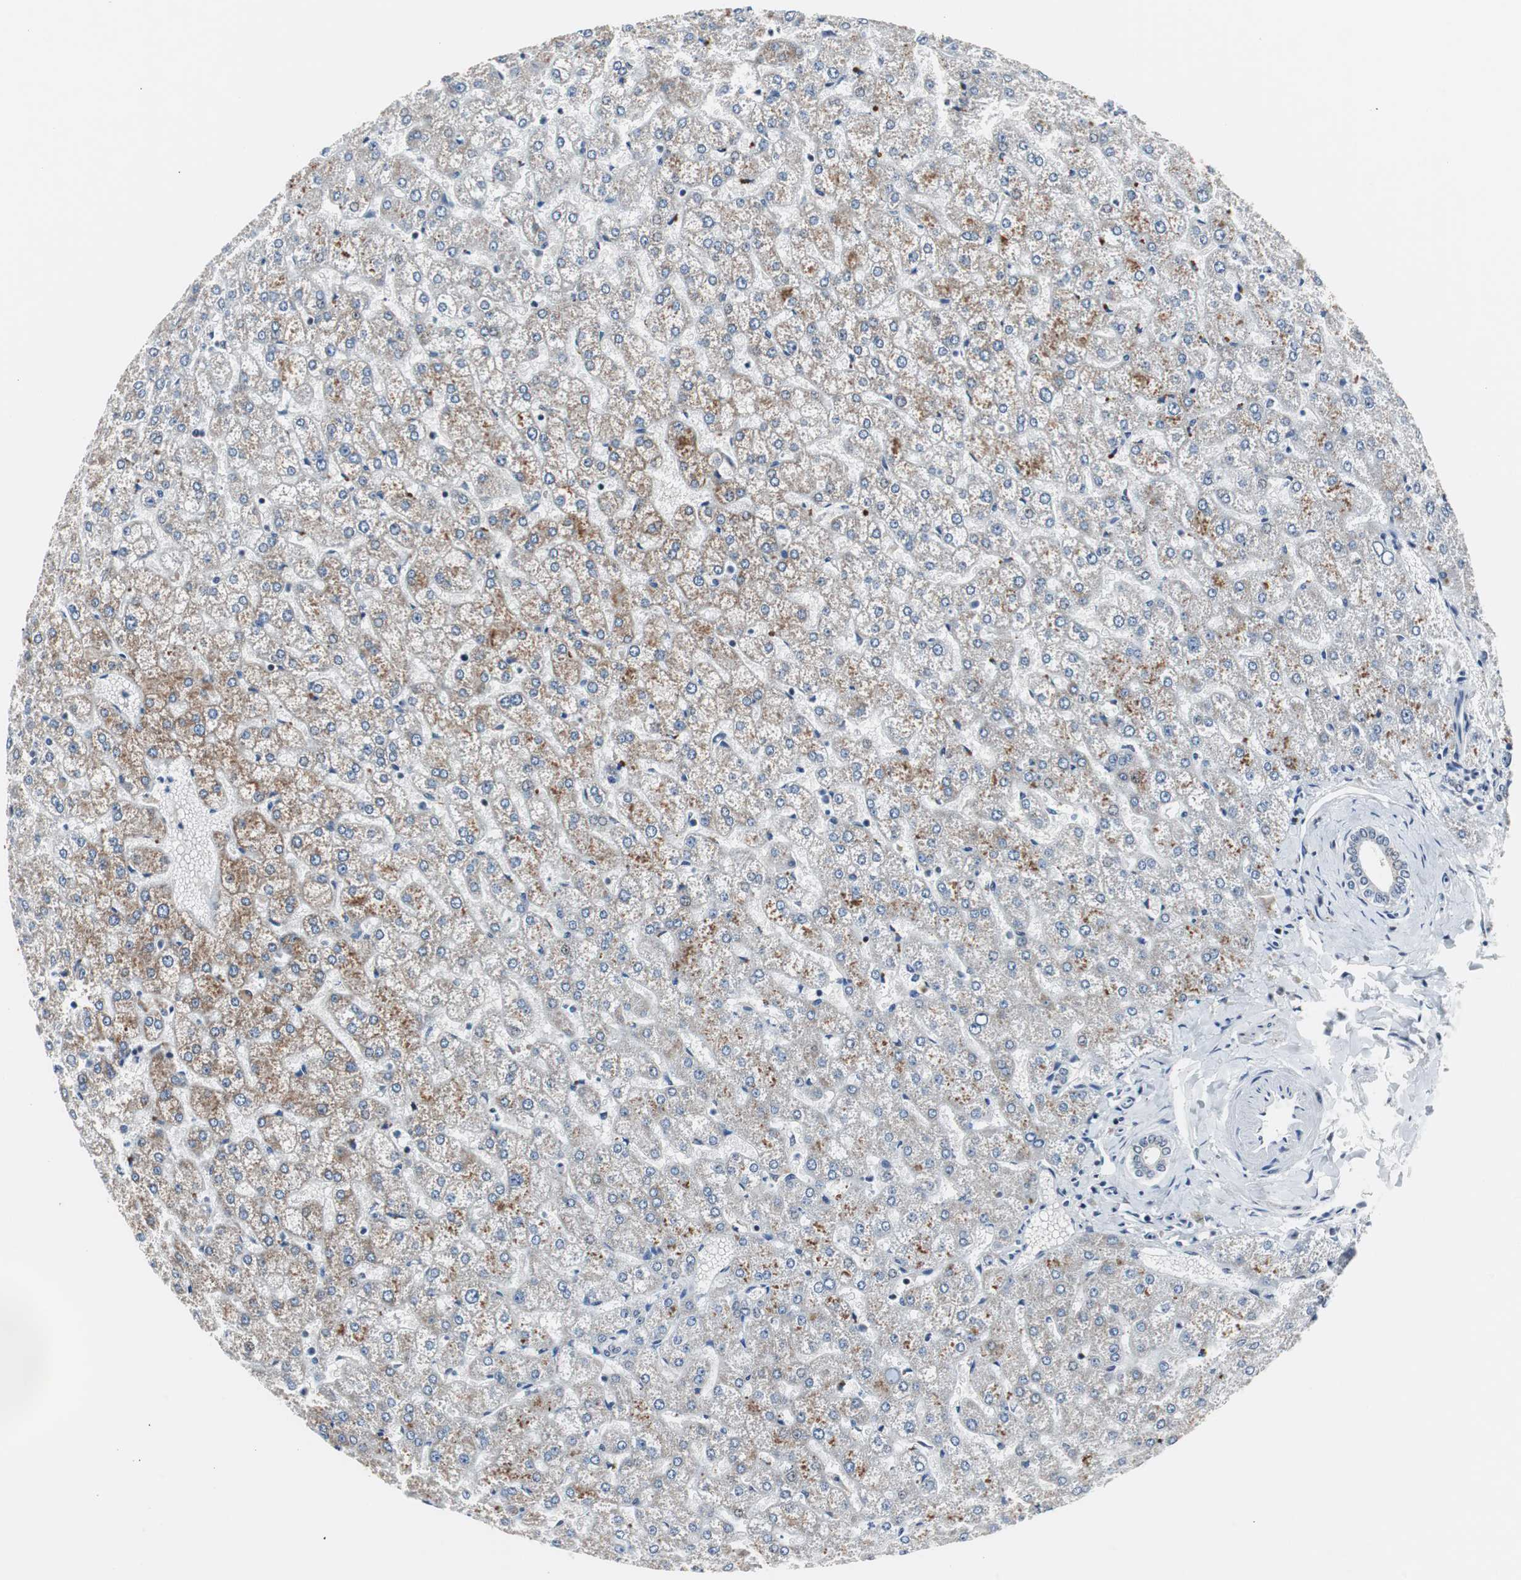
{"staining": {"intensity": "negative", "quantity": "none", "location": "none"}, "tissue": "liver", "cell_type": "Cholangiocytes", "image_type": "normal", "snomed": [{"axis": "morphology", "description": "Normal tissue, NOS"}, {"axis": "topography", "description": "Liver"}], "caption": "Immunohistochemistry (IHC) image of normal human liver stained for a protein (brown), which shows no positivity in cholangiocytes.", "gene": "ZHX2", "patient": {"sex": "female", "age": 32}}